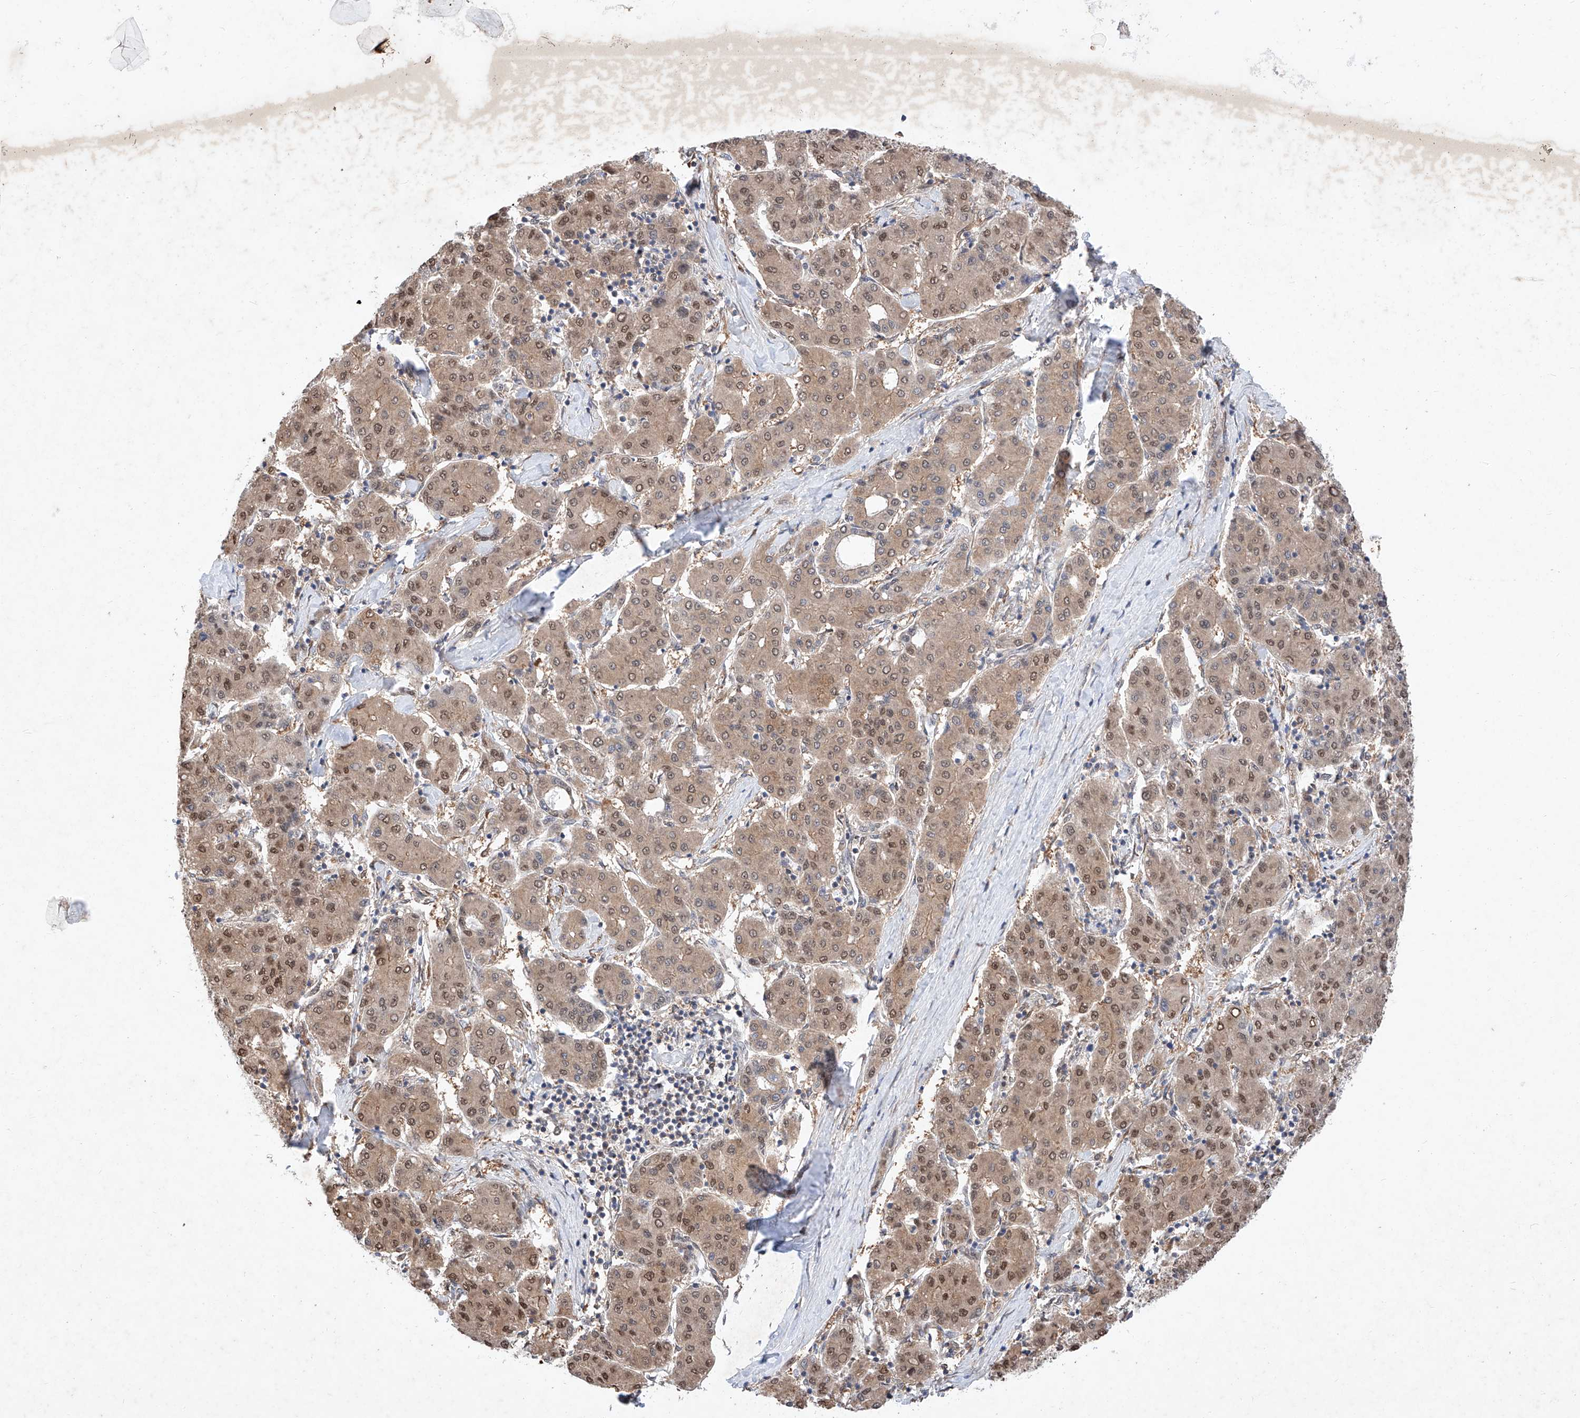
{"staining": {"intensity": "moderate", "quantity": ">75%", "location": "cytoplasmic/membranous,nuclear"}, "tissue": "liver cancer", "cell_type": "Tumor cells", "image_type": "cancer", "snomed": [{"axis": "morphology", "description": "Carcinoma, Hepatocellular, NOS"}, {"axis": "topography", "description": "Liver"}], "caption": "DAB (3,3'-diaminobenzidine) immunohistochemical staining of human liver hepatocellular carcinoma shows moderate cytoplasmic/membranous and nuclear protein staining in about >75% of tumor cells. The staining is performed using DAB (3,3'-diaminobenzidine) brown chromogen to label protein expression. The nuclei are counter-stained blue using hematoxylin.", "gene": "ZSCAN4", "patient": {"sex": "male", "age": 65}}